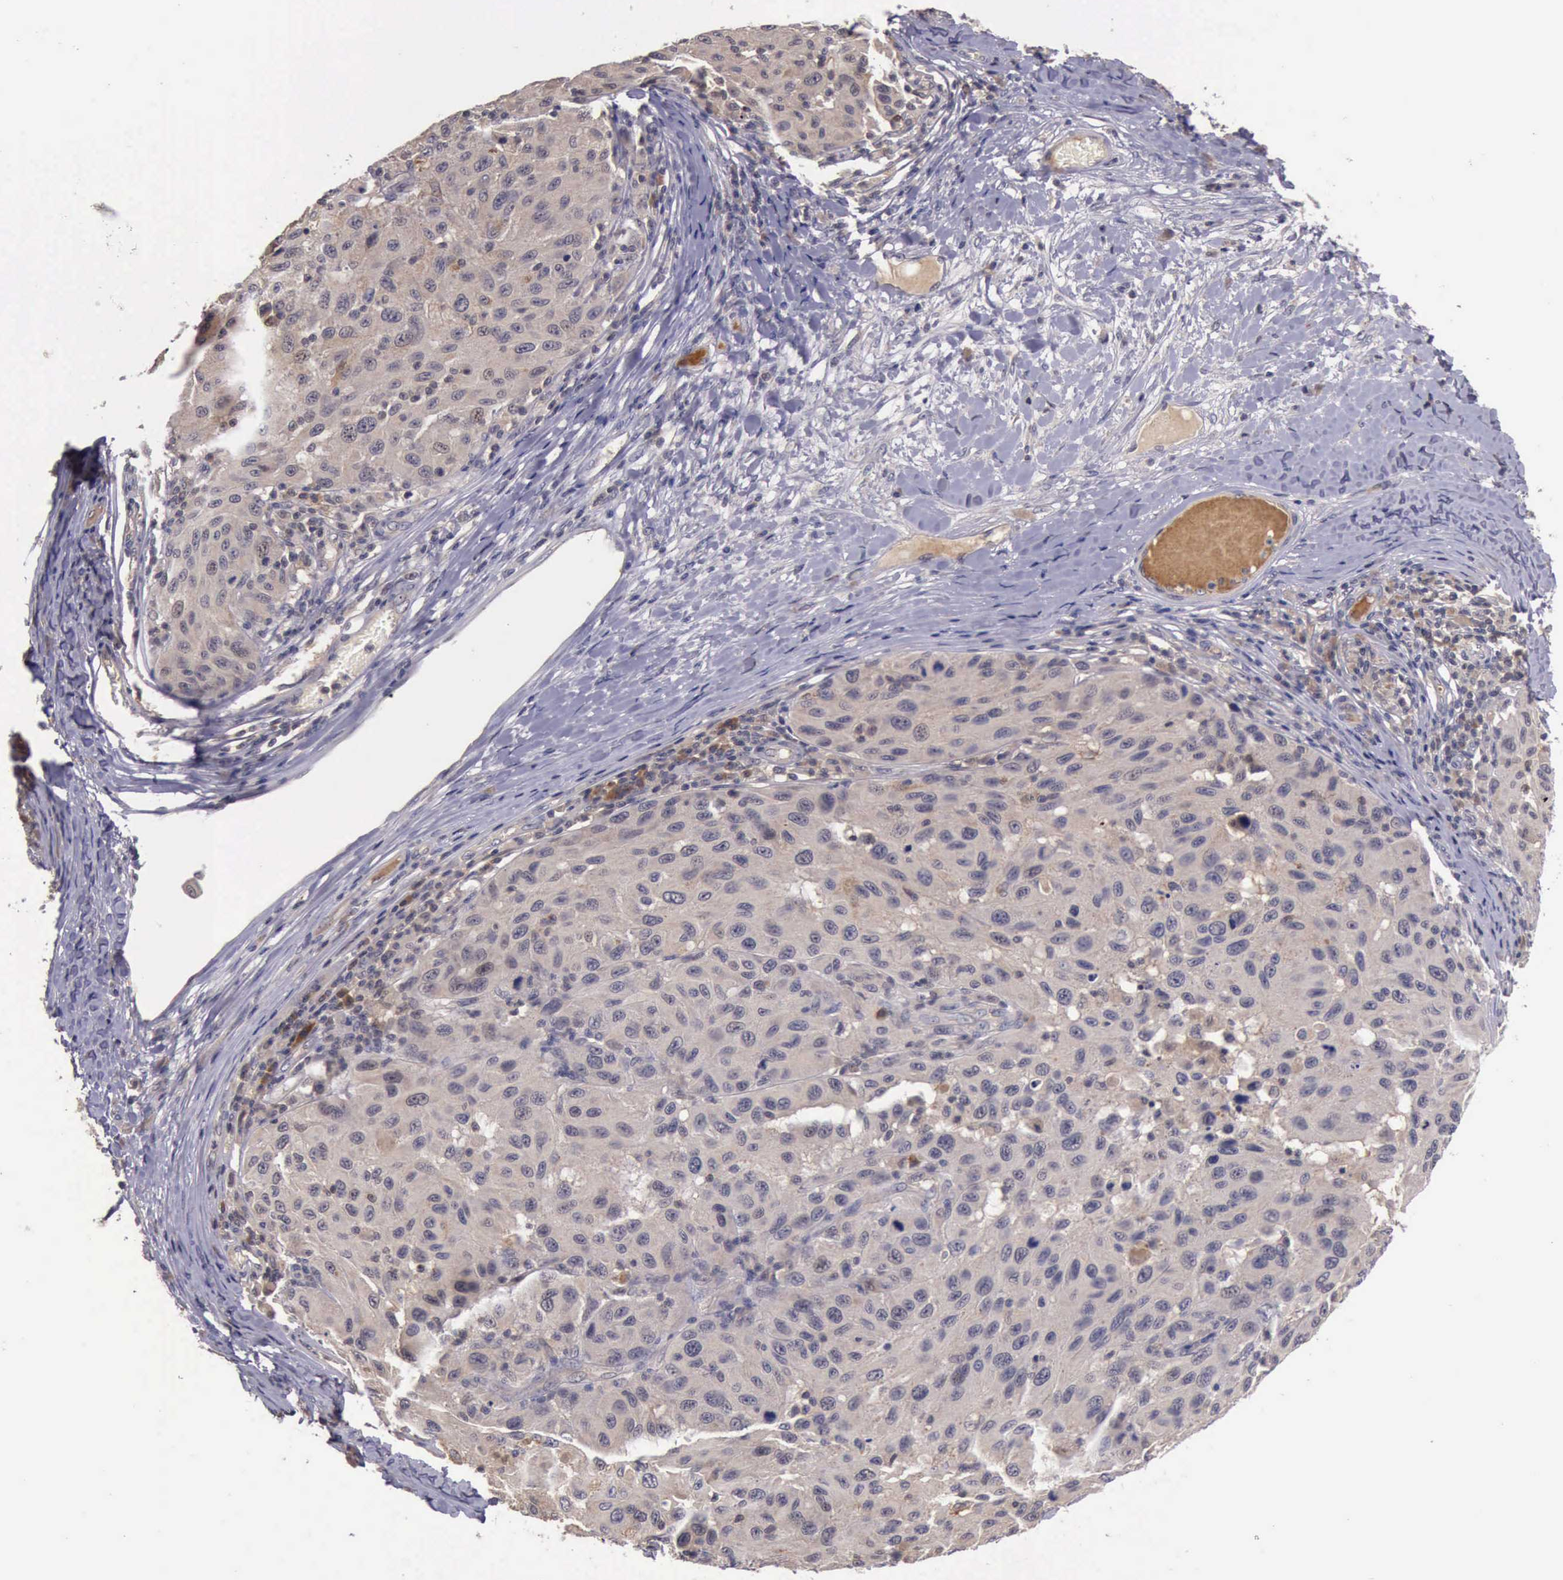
{"staining": {"intensity": "negative", "quantity": "none", "location": "none"}, "tissue": "melanoma", "cell_type": "Tumor cells", "image_type": "cancer", "snomed": [{"axis": "morphology", "description": "Malignant melanoma, NOS"}, {"axis": "topography", "description": "Skin"}], "caption": "Image shows no protein staining in tumor cells of melanoma tissue.", "gene": "RAB39B", "patient": {"sex": "female", "age": 77}}